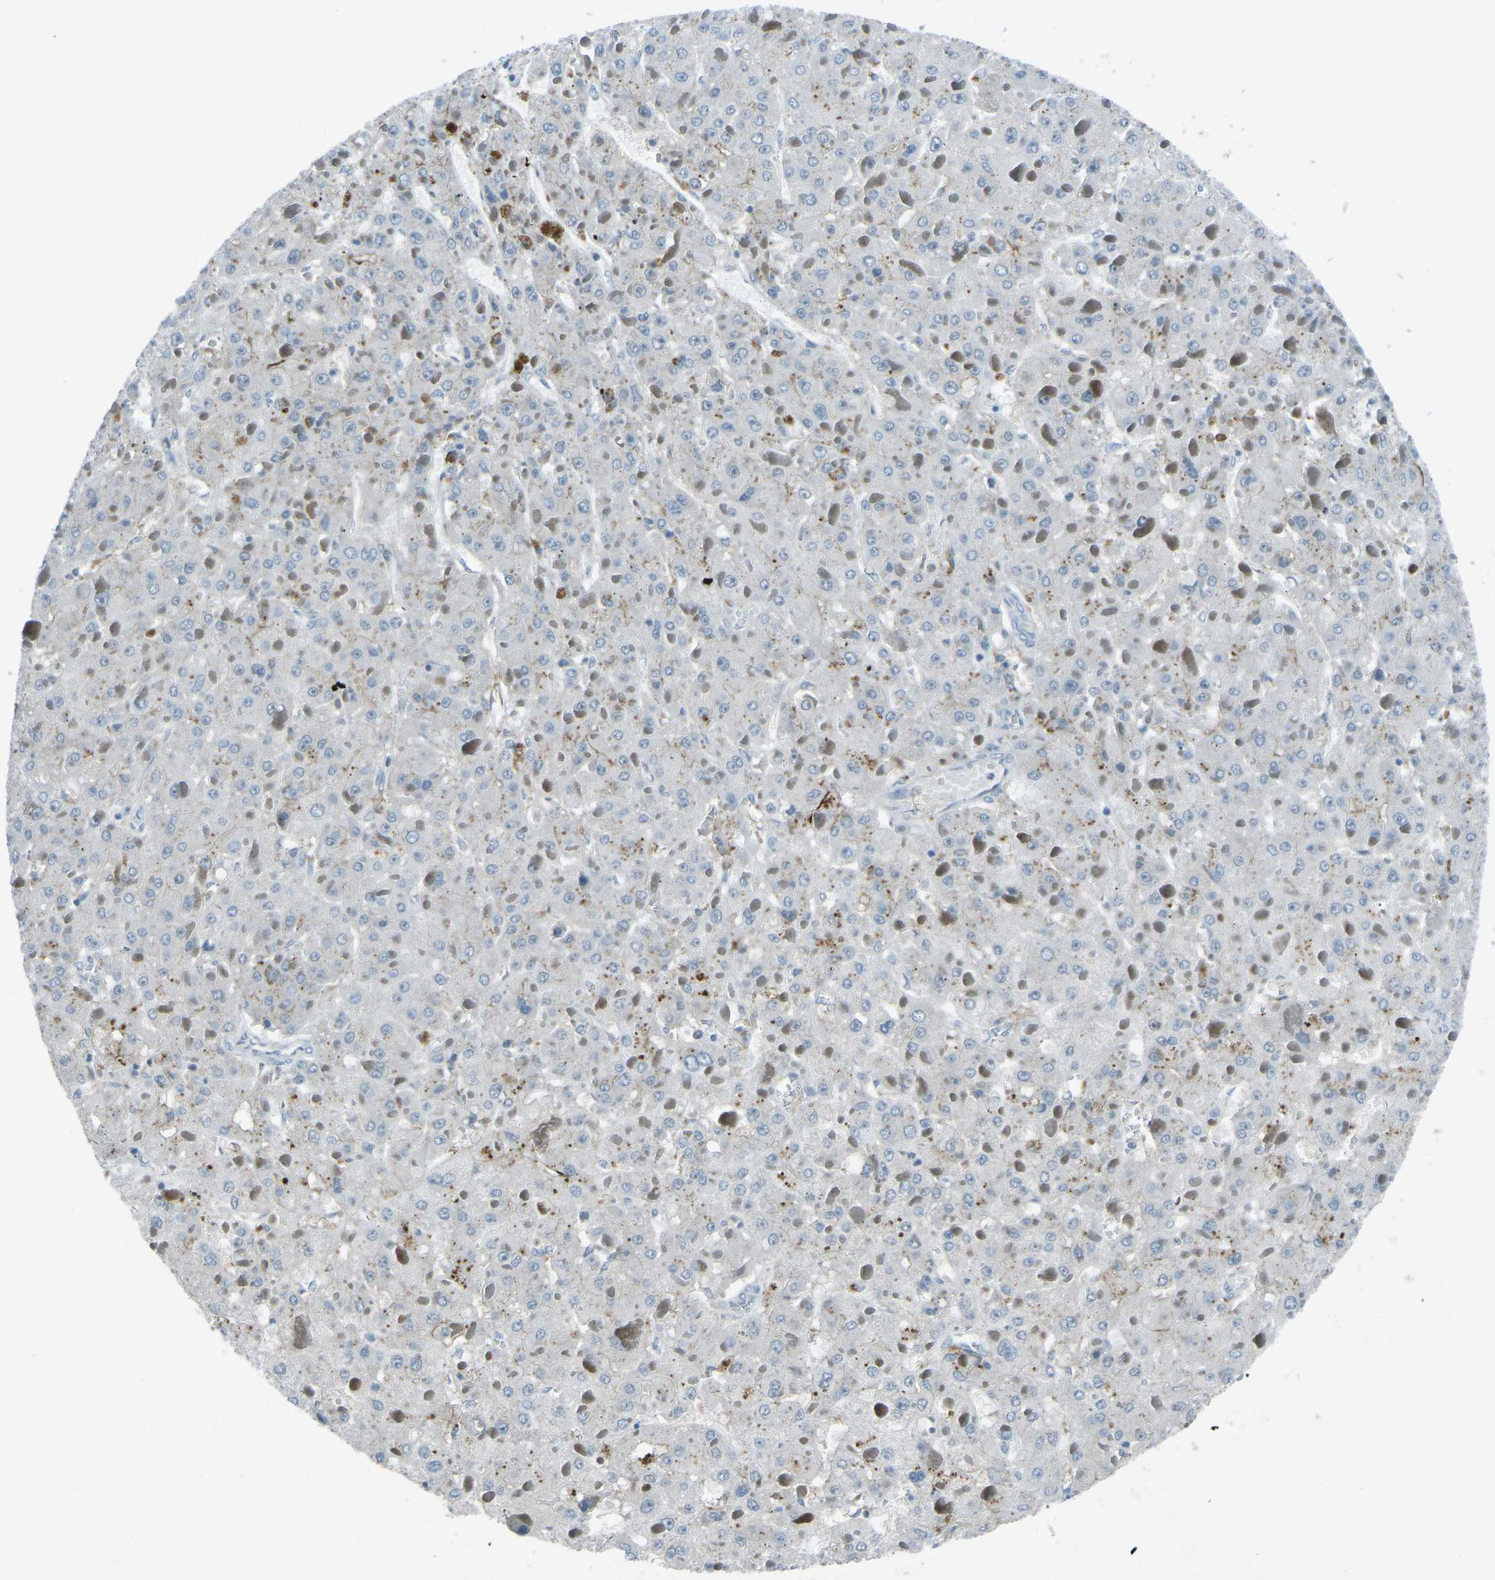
{"staining": {"intensity": "negative", "quantity": "none", "location": "none"}, "tissue": "liver cancer", "cell_type": "Tumor cells", "image_type": "cancer", "snomed": [{"axis": "morphology", "description": "Carcinoma, Hepatocellular, NOS"}, {"axis": "topography", "description": "Liver"}], "caption": "The photomicrograph reveals no staining of tumor cells in liver cancer (hepatocellular carcinoma). (Stains: DAB (3,3'-diaminobenzidine) IHC with hematoxylin counter stain, Microscopy: brightfield microscopy at high magnification).", "gene": "PRKCA", "patient": {"sex": "female", "age": 73}}